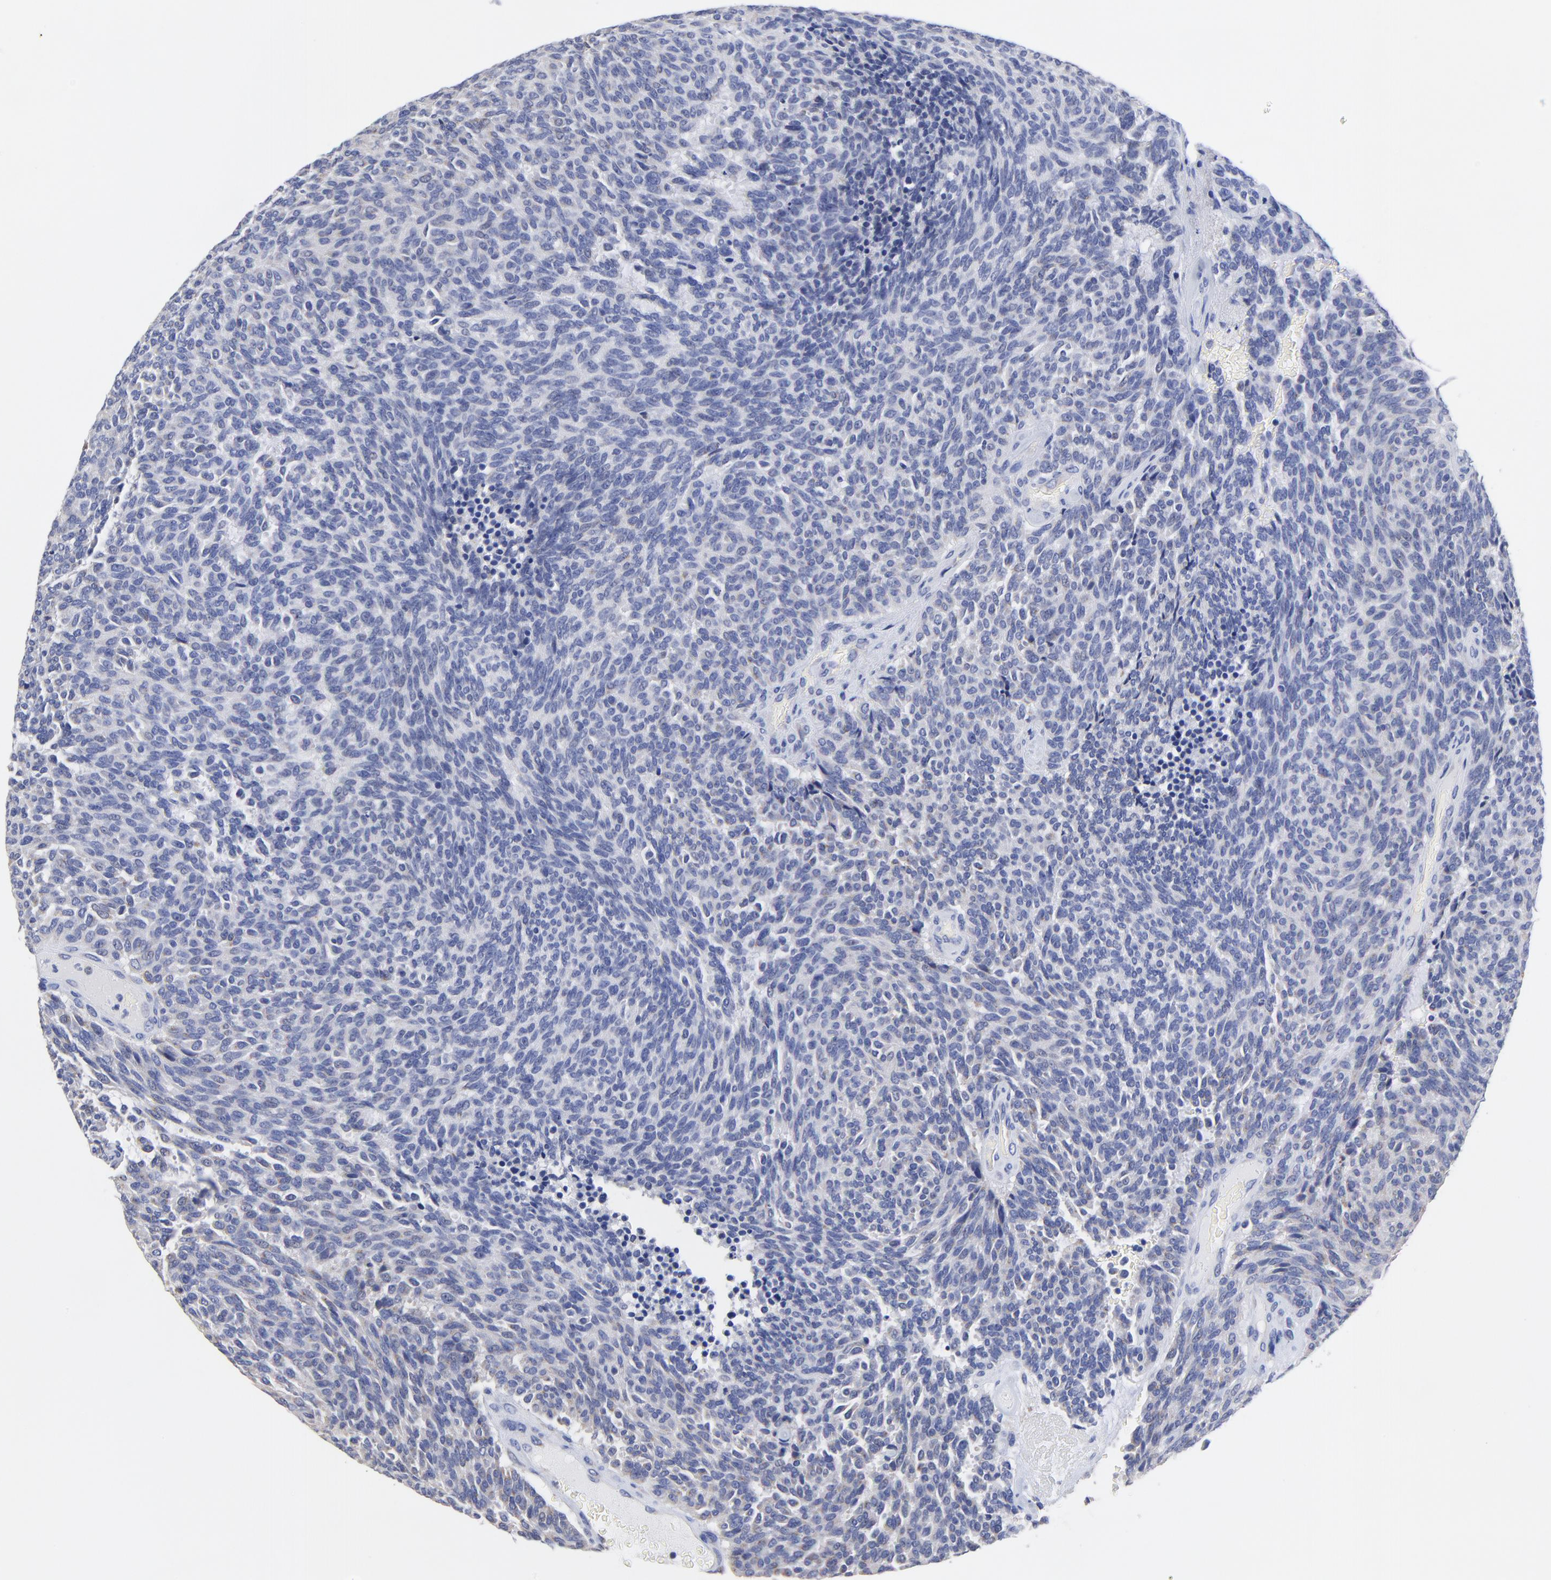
{"staining": {"intensity": "weak", "quantity": "<25%", "location": "cytoplasmic/membranous"}, "tissue": "carcinoid", "cell_type": "Tumor cells", "image_type": "cancer", "snomed": [{"axis": "morphology", "description": "Carcinoid, malignant, NOS"}, {"axis": "topography", "description": "Pancreas"}], "caption": "Tumor cells show no significant protein expression in malignant carcinoid.", "gene": "LAX1", "patient": {"sex": "female", "age": 54}}